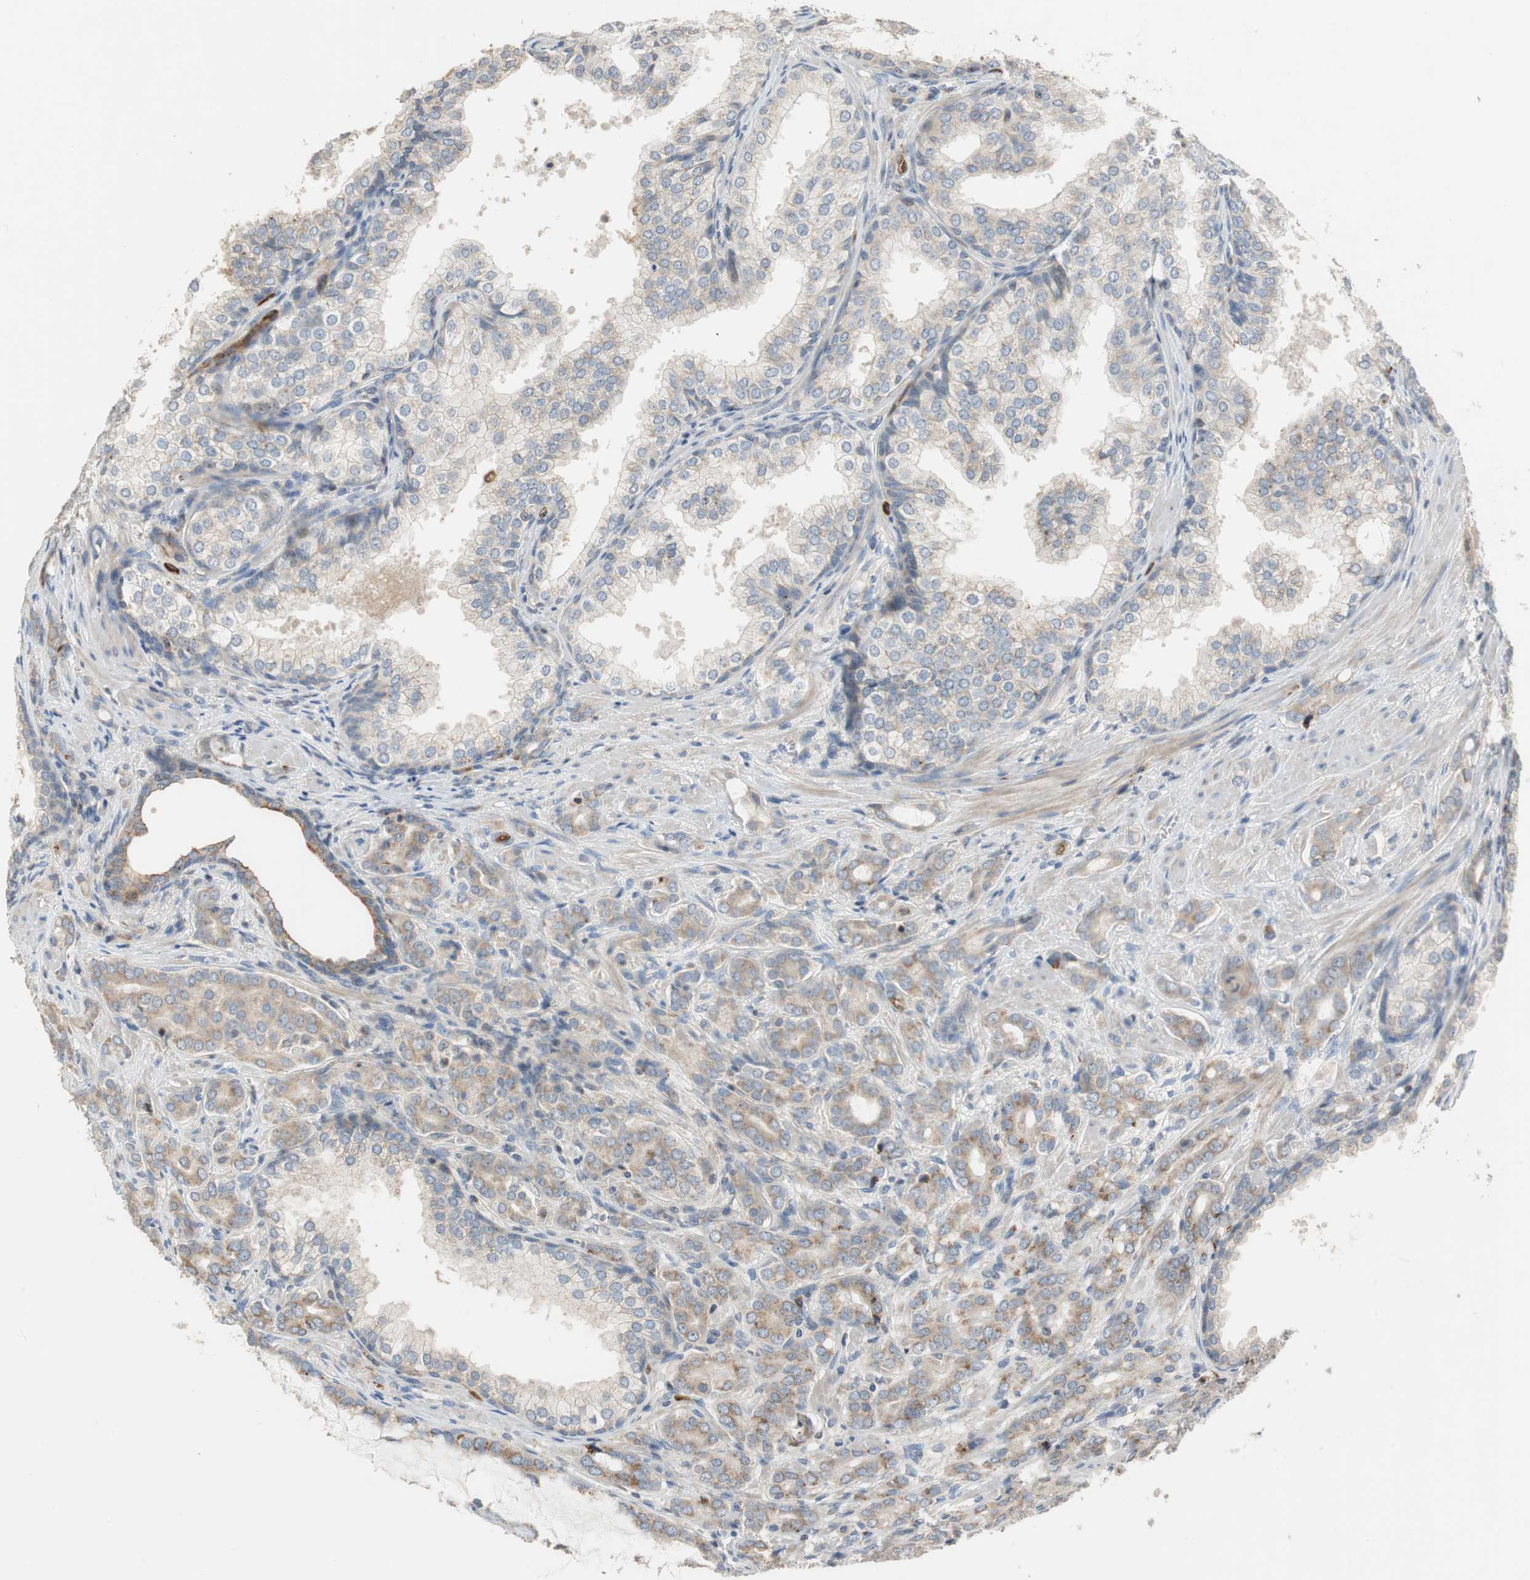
{"staining": {"intensity": "weak", "quantity": "25%-75%", "location": "cytoplasmic/membranous"}, "tissue": "prostate cancer", "cell_type": "Tumor cells", "image_type": "cancer", "snomed": [{"axis": "morphology", "description": "Adenocarcinoma, High grade"}, {"axis": "topography", "description": "Prostate"}], "caption": "Prostate adenocarcinoma (high-grade) stained for a protein exhibits weak cytoplasmic/membranous positivity in tumor cells.", "gene": "ALPL", "patient": {"sex": "male", "age": 64}}